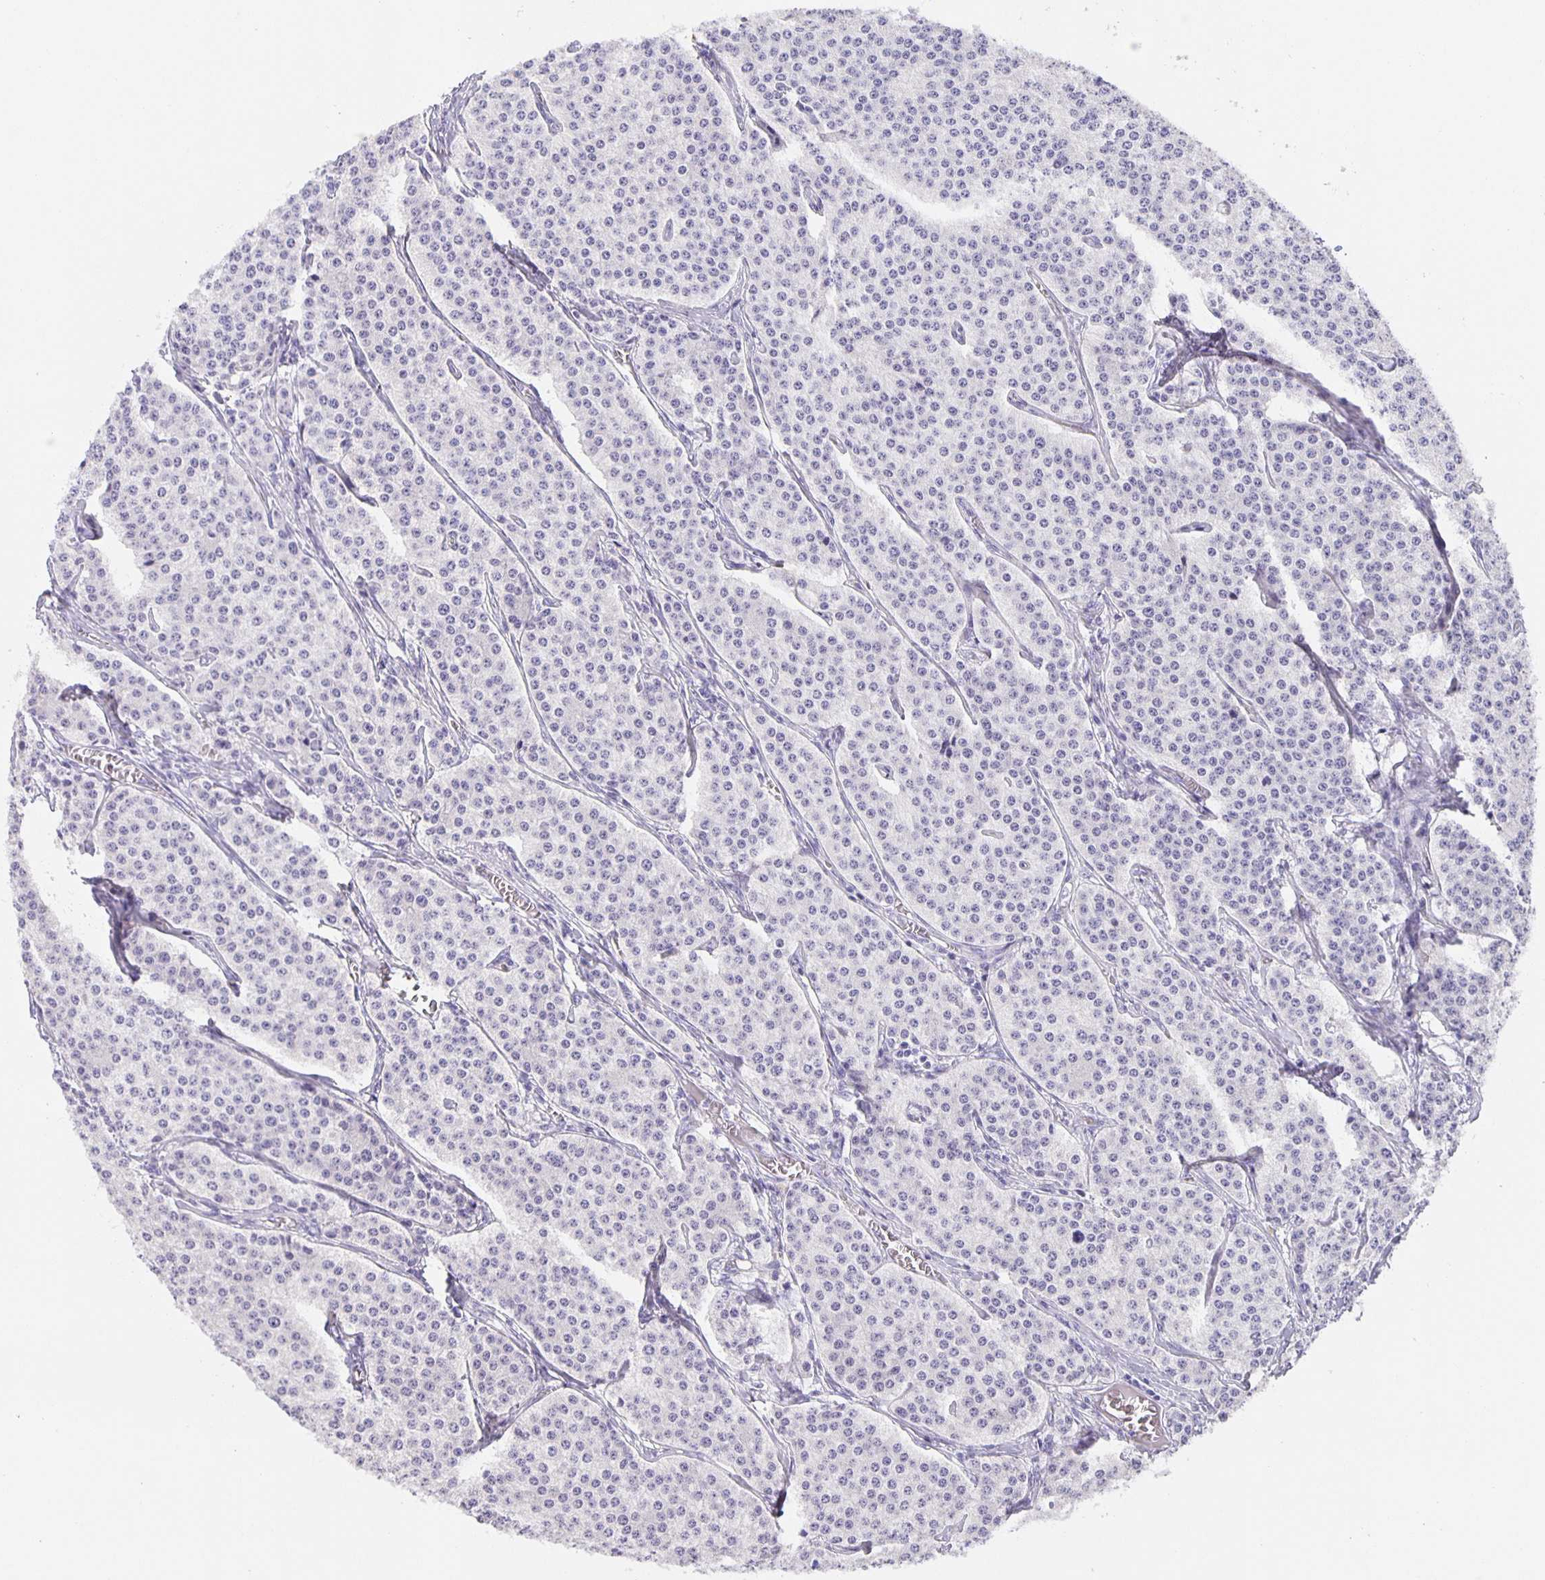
{"staining": {"intensity": "negative", "quantity": "none", "location": "none"}, "tissue": "carcinoid", "cell_type": "Tumor cells", "image_type": "cancer", "snomed": [{"axis": "morphology", "description": "Carcinoid, malignant, NOS"}, {"axis": "topography", "description": "Small intestine"}], "caption": "Histopathology image shows no significant protein staining in tumor cells of carcinoid.", "gene": "GUCA2A", "patient": {"sex": "female", "age": 64}}